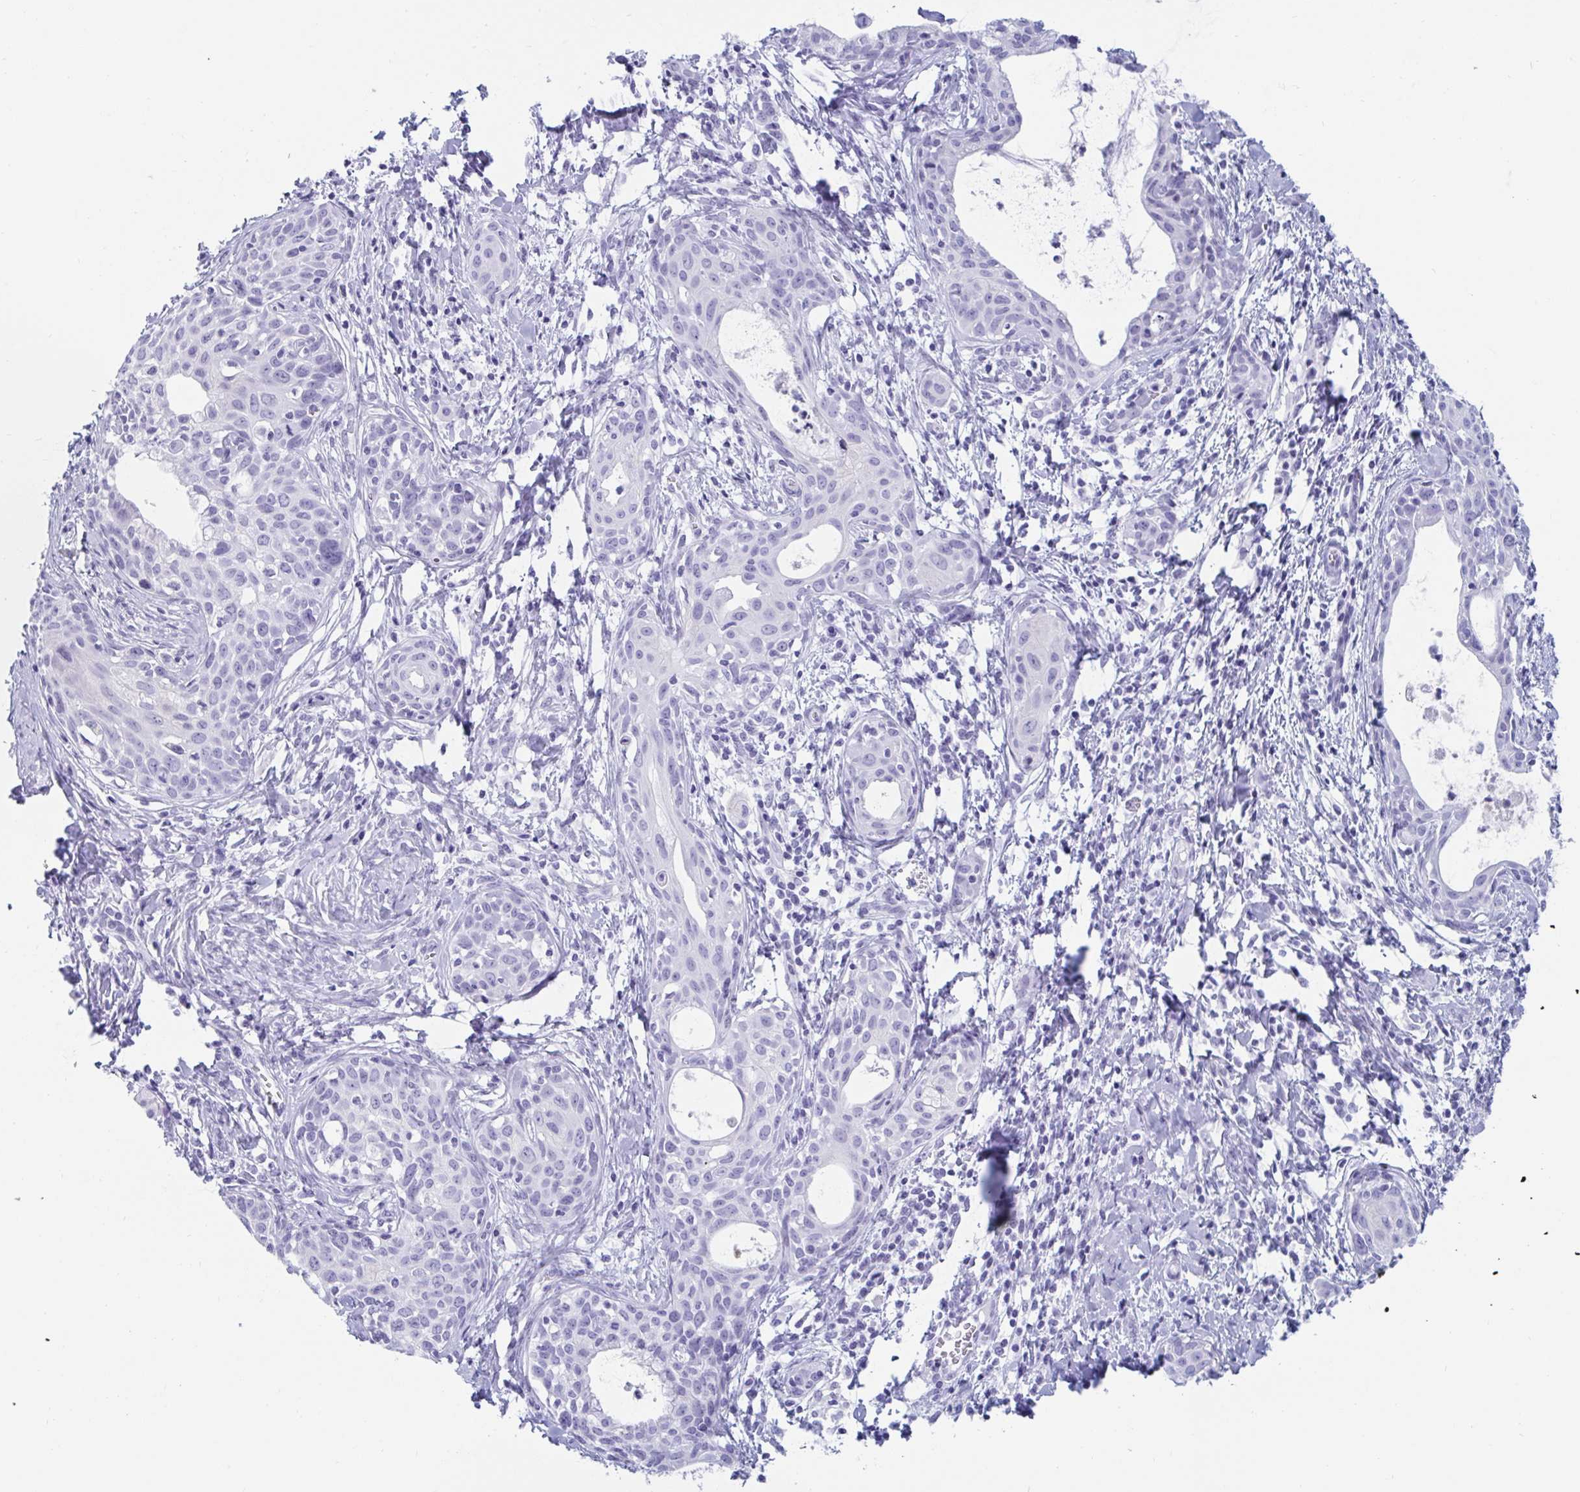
{"staining": {"intensity": "negative", "quantity": "none", "location": "none"}, "tissue": "cervical cancer", "cell_type": "Tumor cells", "image_type": "cancer", "snomed": [{"axis": "morphology", "description": "Squamous cell carcinoma, NOS"}, {"axis": "topography", "description": "Cervix"}], "caption": "Protein analysis of cervical cancer (squamous cell carcinoma) shows no significant positivity in tumor cells.", "gene": "GKN2", "patient": {"sex": "female", "age": 52}}